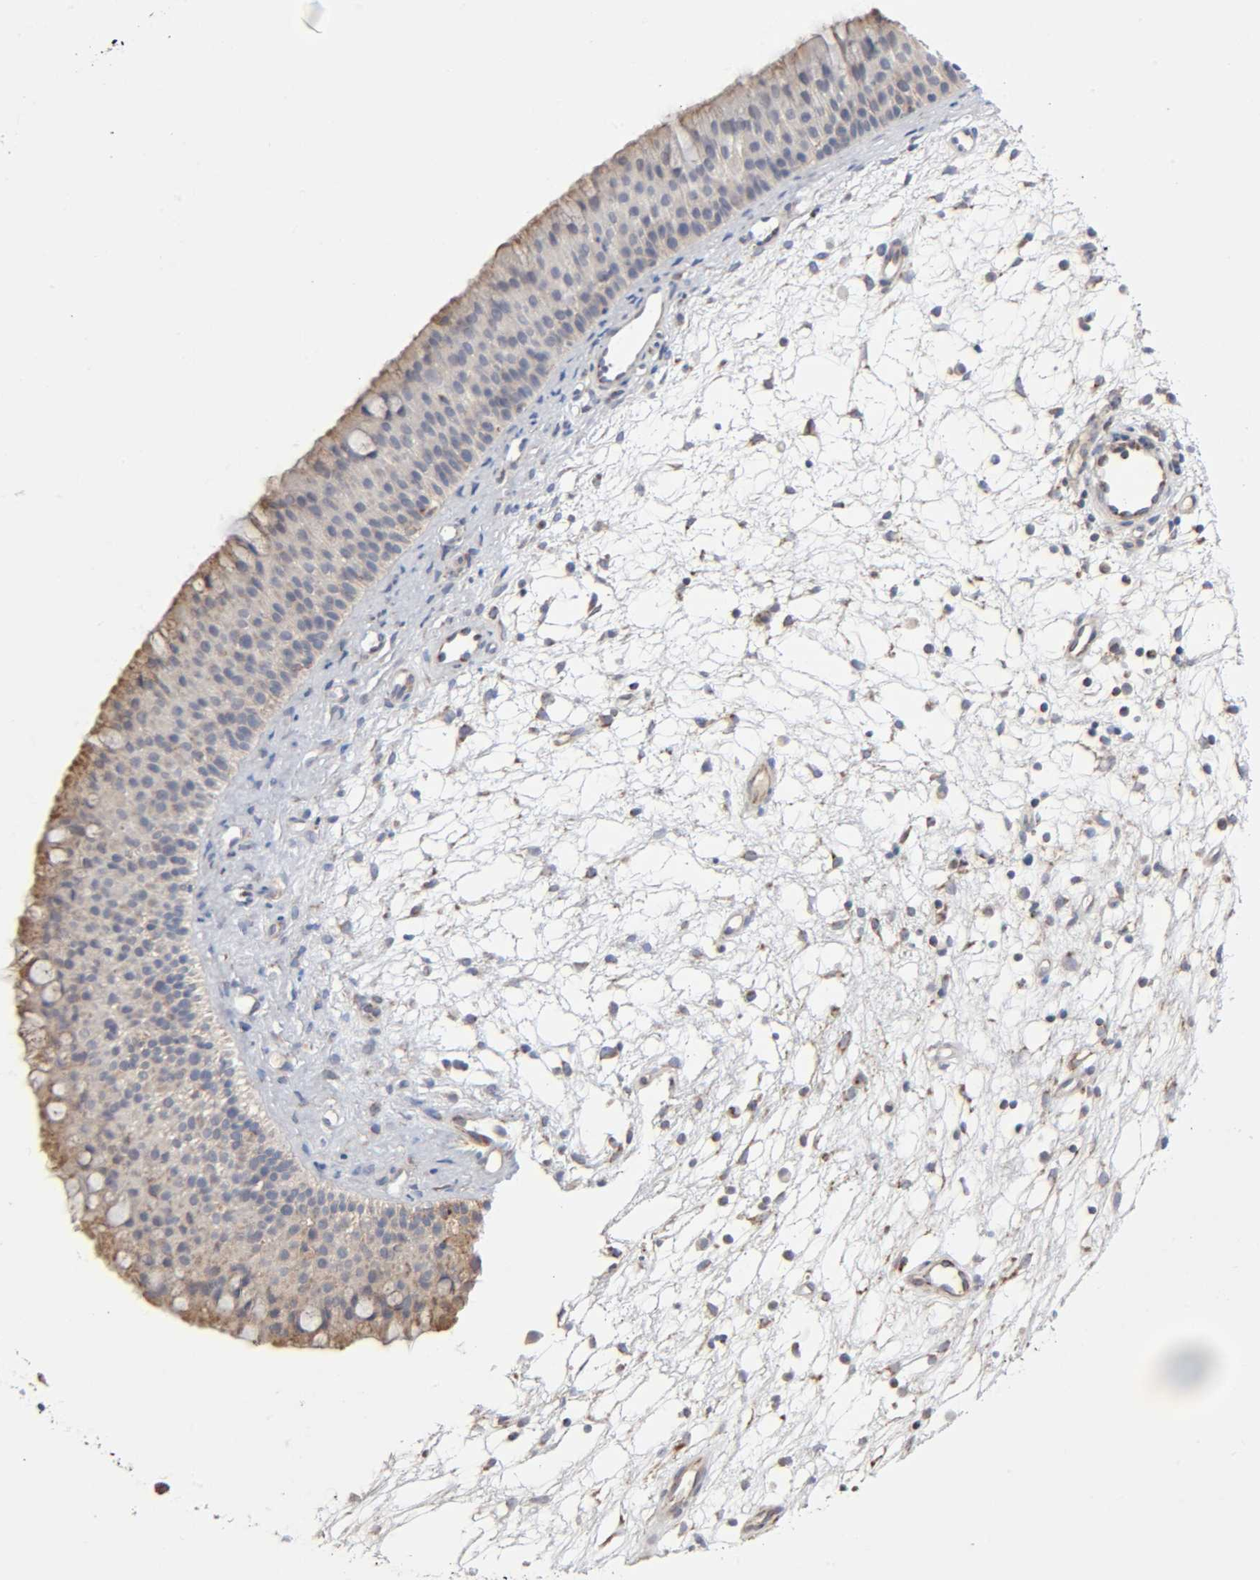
{"staining": {"intensity": "moderate", "quantity": ">75%", "location": "cytoplasmic/membranous"}, "tissue": "nasopharynx", "cell_type": "Respiratory epithelial cells", "image_type": "normal", "snomed": [{"axis": "morphology", "description": "Normal tissue, NOS"}, {"axis": "topography", "description": "Nasopharynx"}], "caption": "A high-resolution histopathology image shows IHC staining of benign nasopharynx, which shows moderate cytoplasmic/membranous staining in about >75% of respiratory epithelial cells.", "gene": "SYT16", "patient": {"sex": "female", "age": 54}}